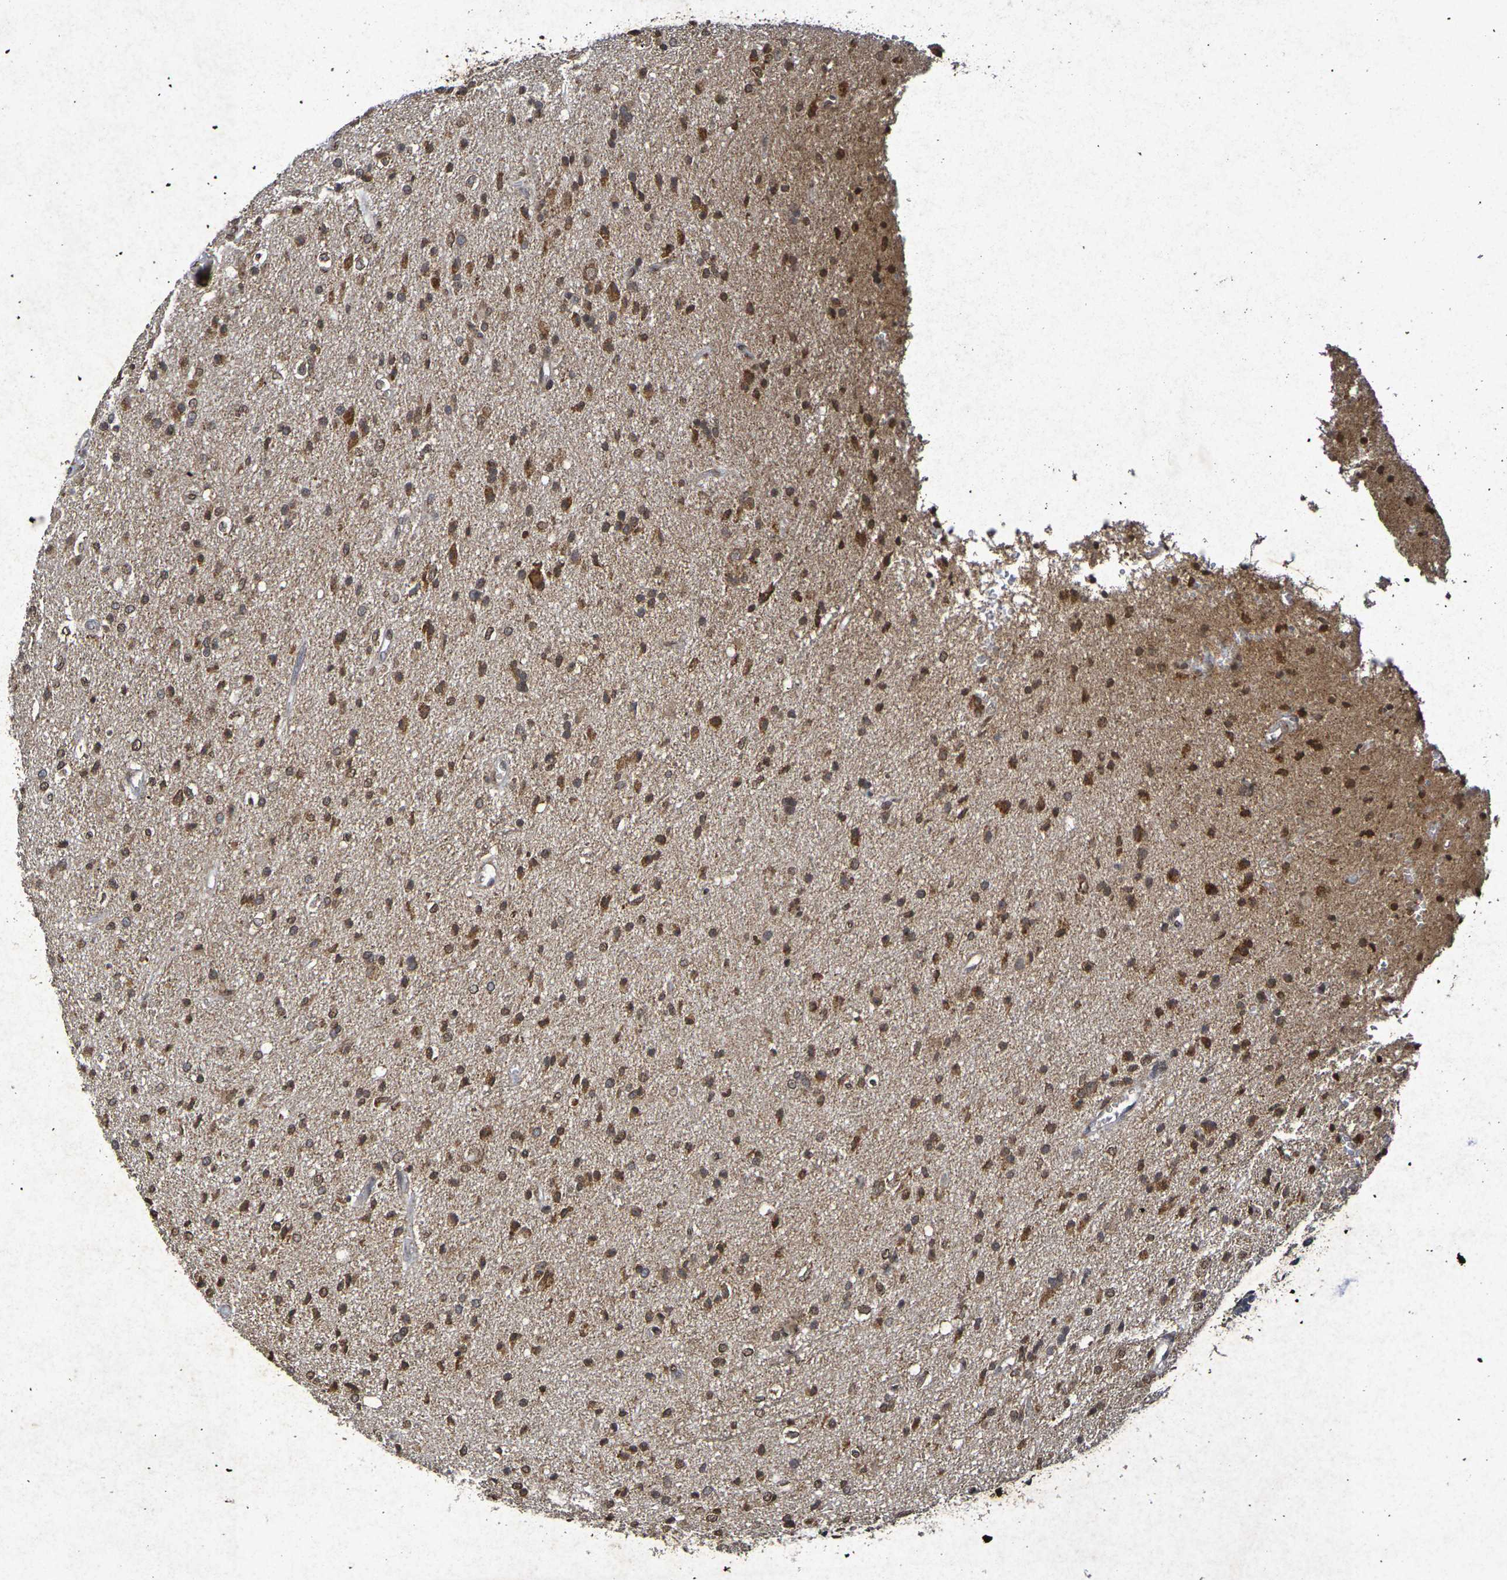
{"staining": {"intensity": "strong", "quantity": ">75%", "location": "cytoplasmic/membranous,nuclear"}, "tissue": "glioma", "cell_type": "Tumor cells", "image_type": "cancer", "snomed": [{"axis": "morphology", "description": "Glioma, malignant, High grade"}, {"axis": "topography", "description": "Brain"}], "caption": "There is high levels of strong cytoplasmic/membranous and nuclear staining in tumor cells of glioma, as demonstrated by immunohistochemical staining (brown color).", "gene": "GUCY1A2", "patient": {"sex": "male", "age": 47}}